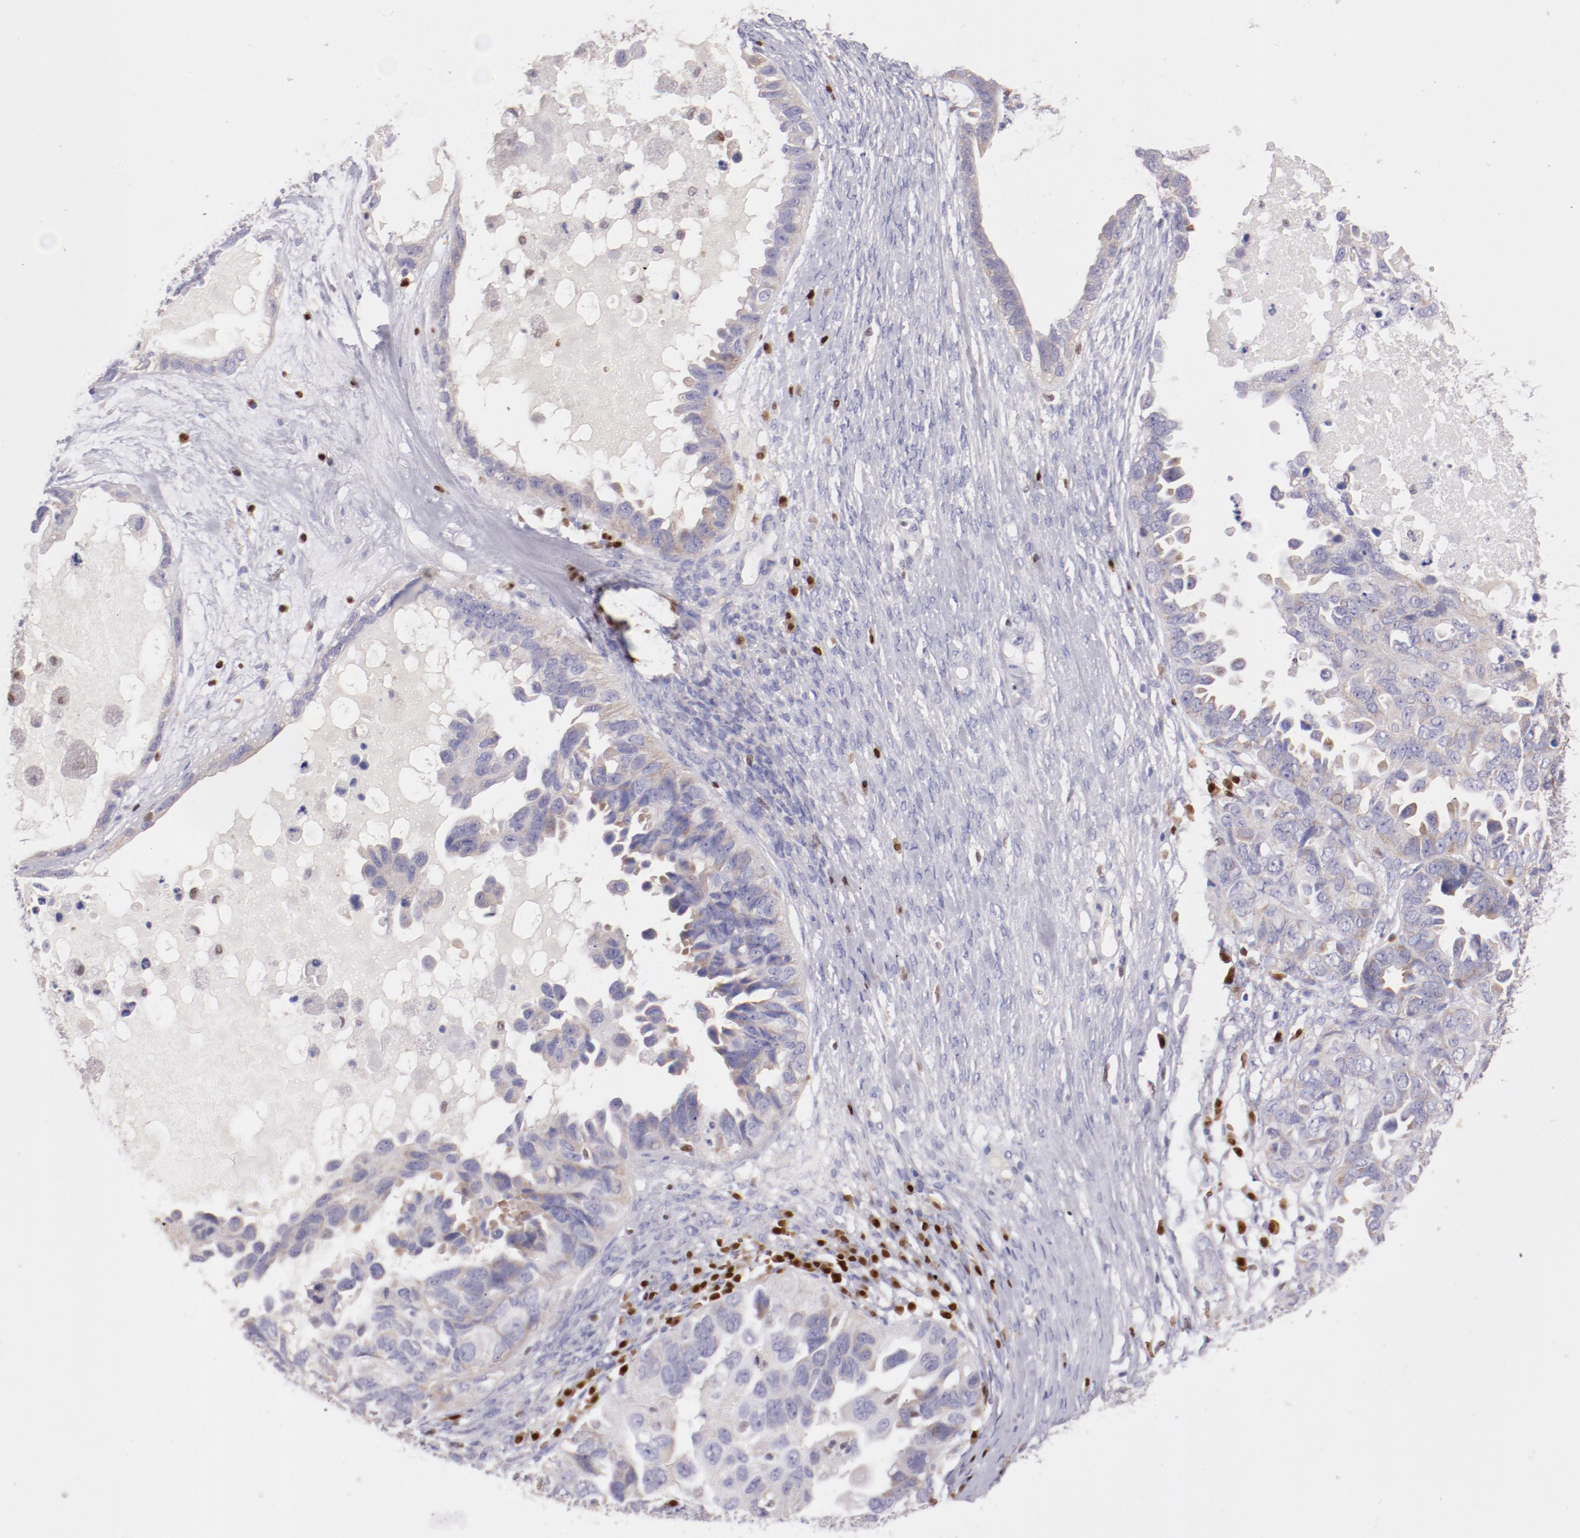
{"staining": {"intensity": "negative", "quantity": "none", "location": "none"}, "tissue": "ovarian cancer", "cell_type": "Tumor cells", "image_type": "cancer", "snomed": [{"axis": "morphology", "description": "Cystadenocarcinoma, serous, NOS"}, {"axis": "topography", "description": "Ovary"}], "caption": "Immunohistochemistry of ovarian cancer (serous cystadenocarcinoma) reveals no staining in tumor cells.", "gene": "IRF8", "patient": {"sex": "female", "age": 82}}